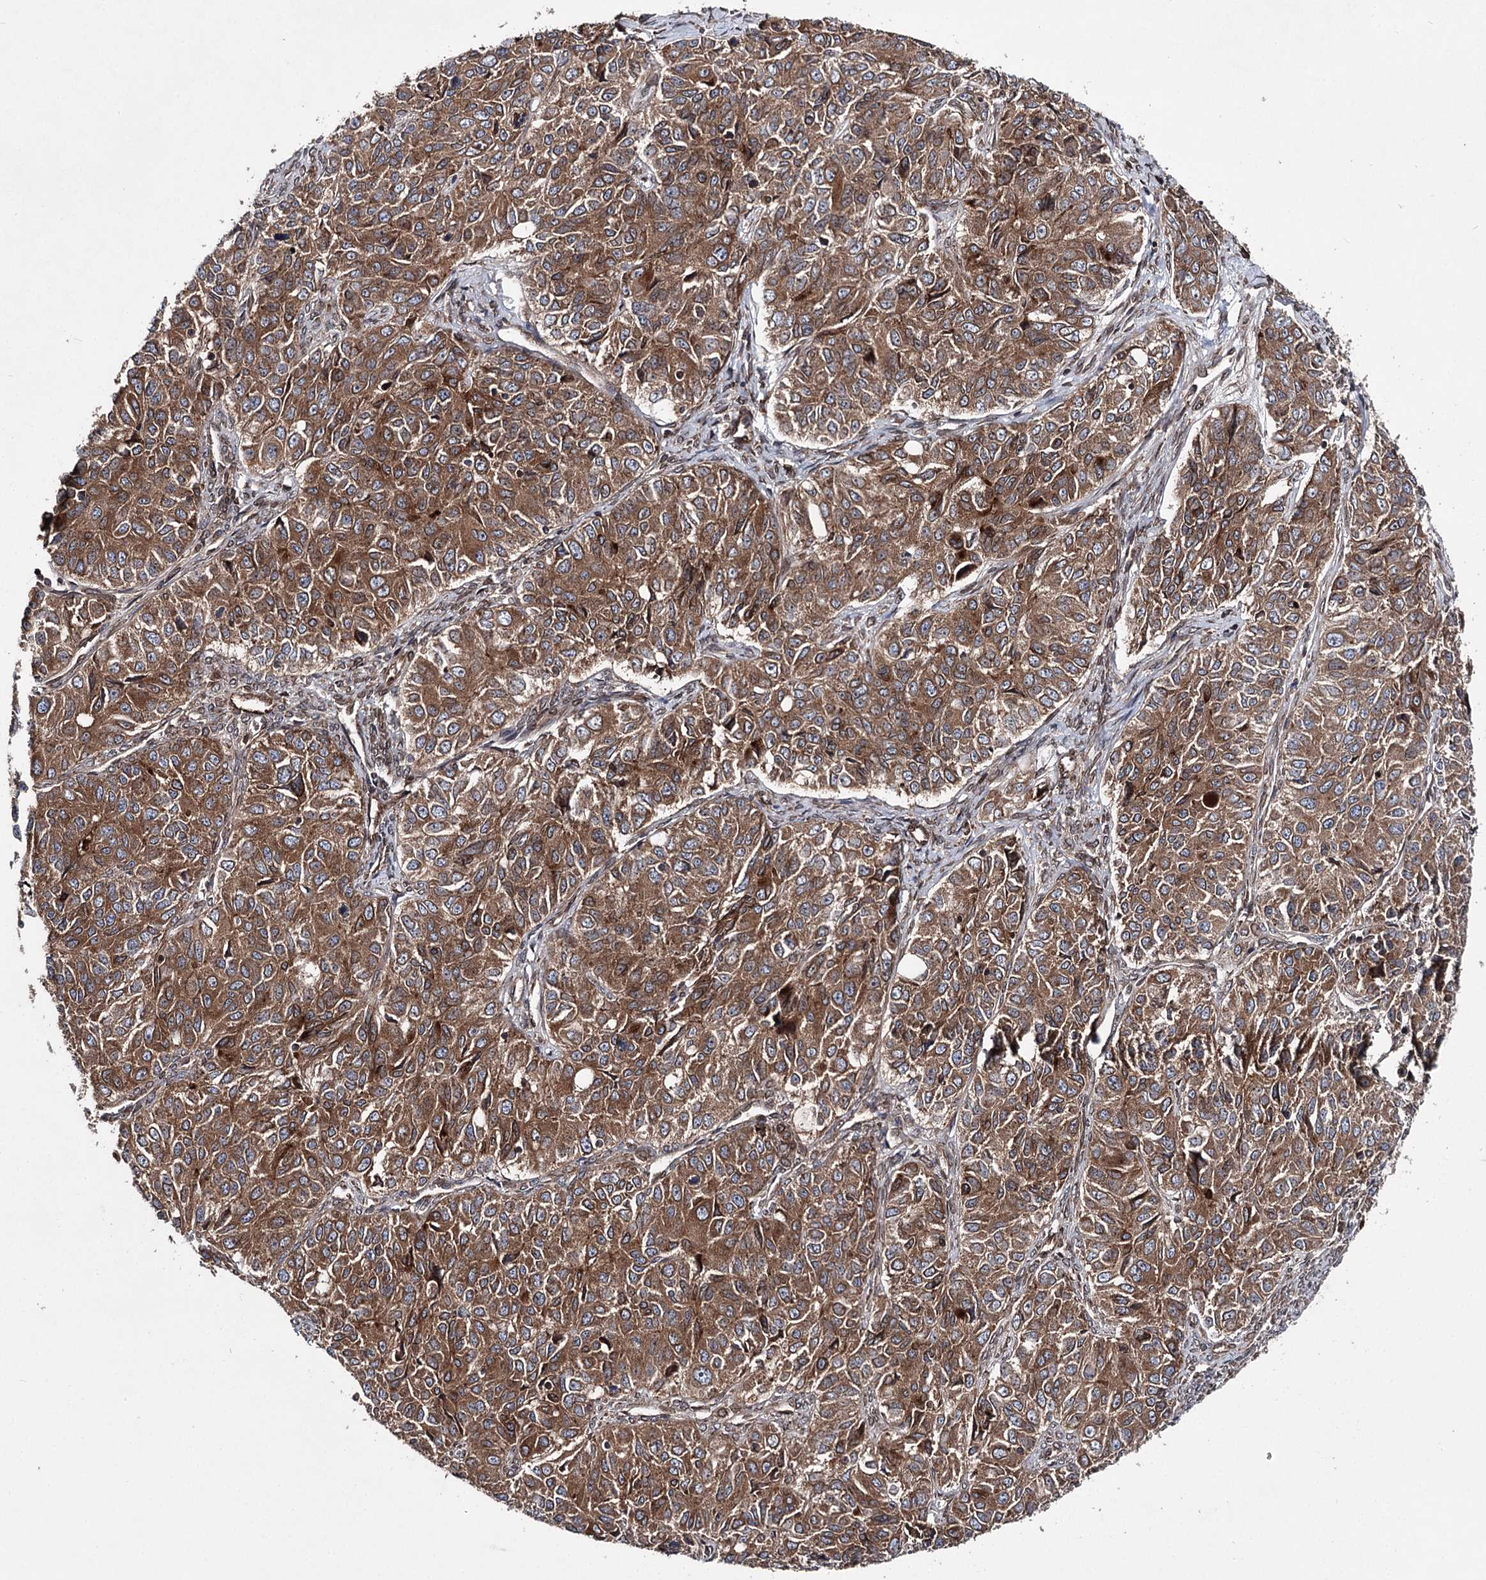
{"staining": {"intensity": "moderate", "quantity": ">75%", "location": "cytoplasmic/membranous"}, "tissue": "ovarian cancer", "cell_type": "Tumor cells", "image_type": "cancer", "snomed": [{"axis": "morphology", "description": "Carcinoma, endometroid"}, {"axis": "topography", "description": "Ovary"}], "caption": "A micrograph of human endometroid carcinoma (ovarian) stained for a protein exhibits moderate cytoplasmic/membranous brown staining in tumor cells. (Stains: DAB in brown, nuclei in blue, Microscopy: brightfield microscopy at high magnification).", "gene": "FGFR1OP2", "patient": {"sex": "female", "age": 51}}